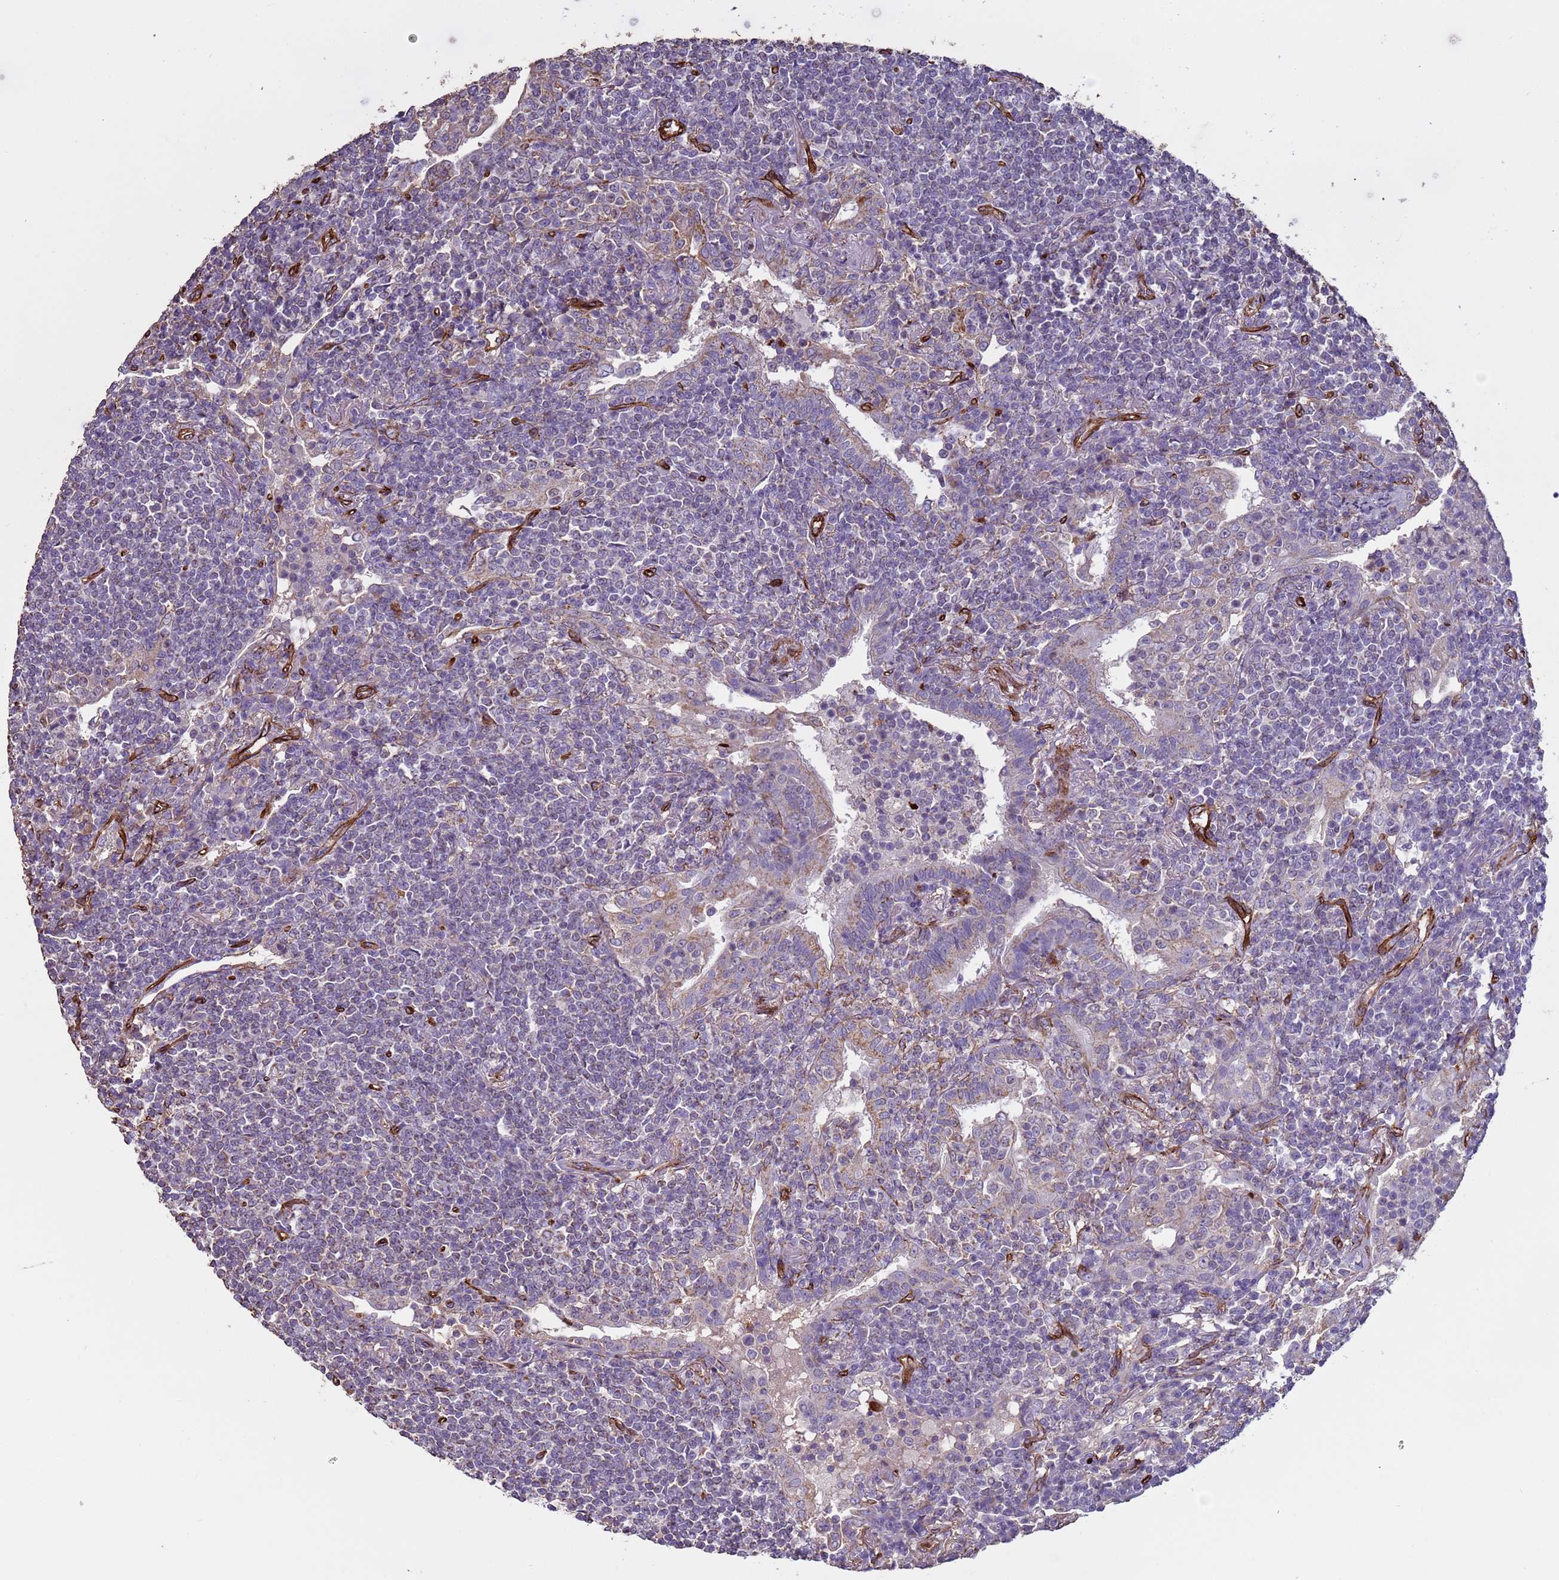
{"staining": {"intensity": "negative", "quantity": "none", "location": "none"}, "tissue": "lymphoma", "cell_type": "Tumor cells", "image_type": "cancer", "snomed": [{"axis": "morphology", "description": "Malignant lymphoma, non-Hodgkin's type, Low grade"}, {"axis": "topography", "description": "Lung"}], "caption": "Tumor cells are negative for brown protein staining in malignant lymphoma, non-Hodgkin's type (low-grade). (DAB IHC visualized using brightfield microscopy, high magnification).", "gene": "GASK1A", "patient": {"sex": "female", "age": 71}}